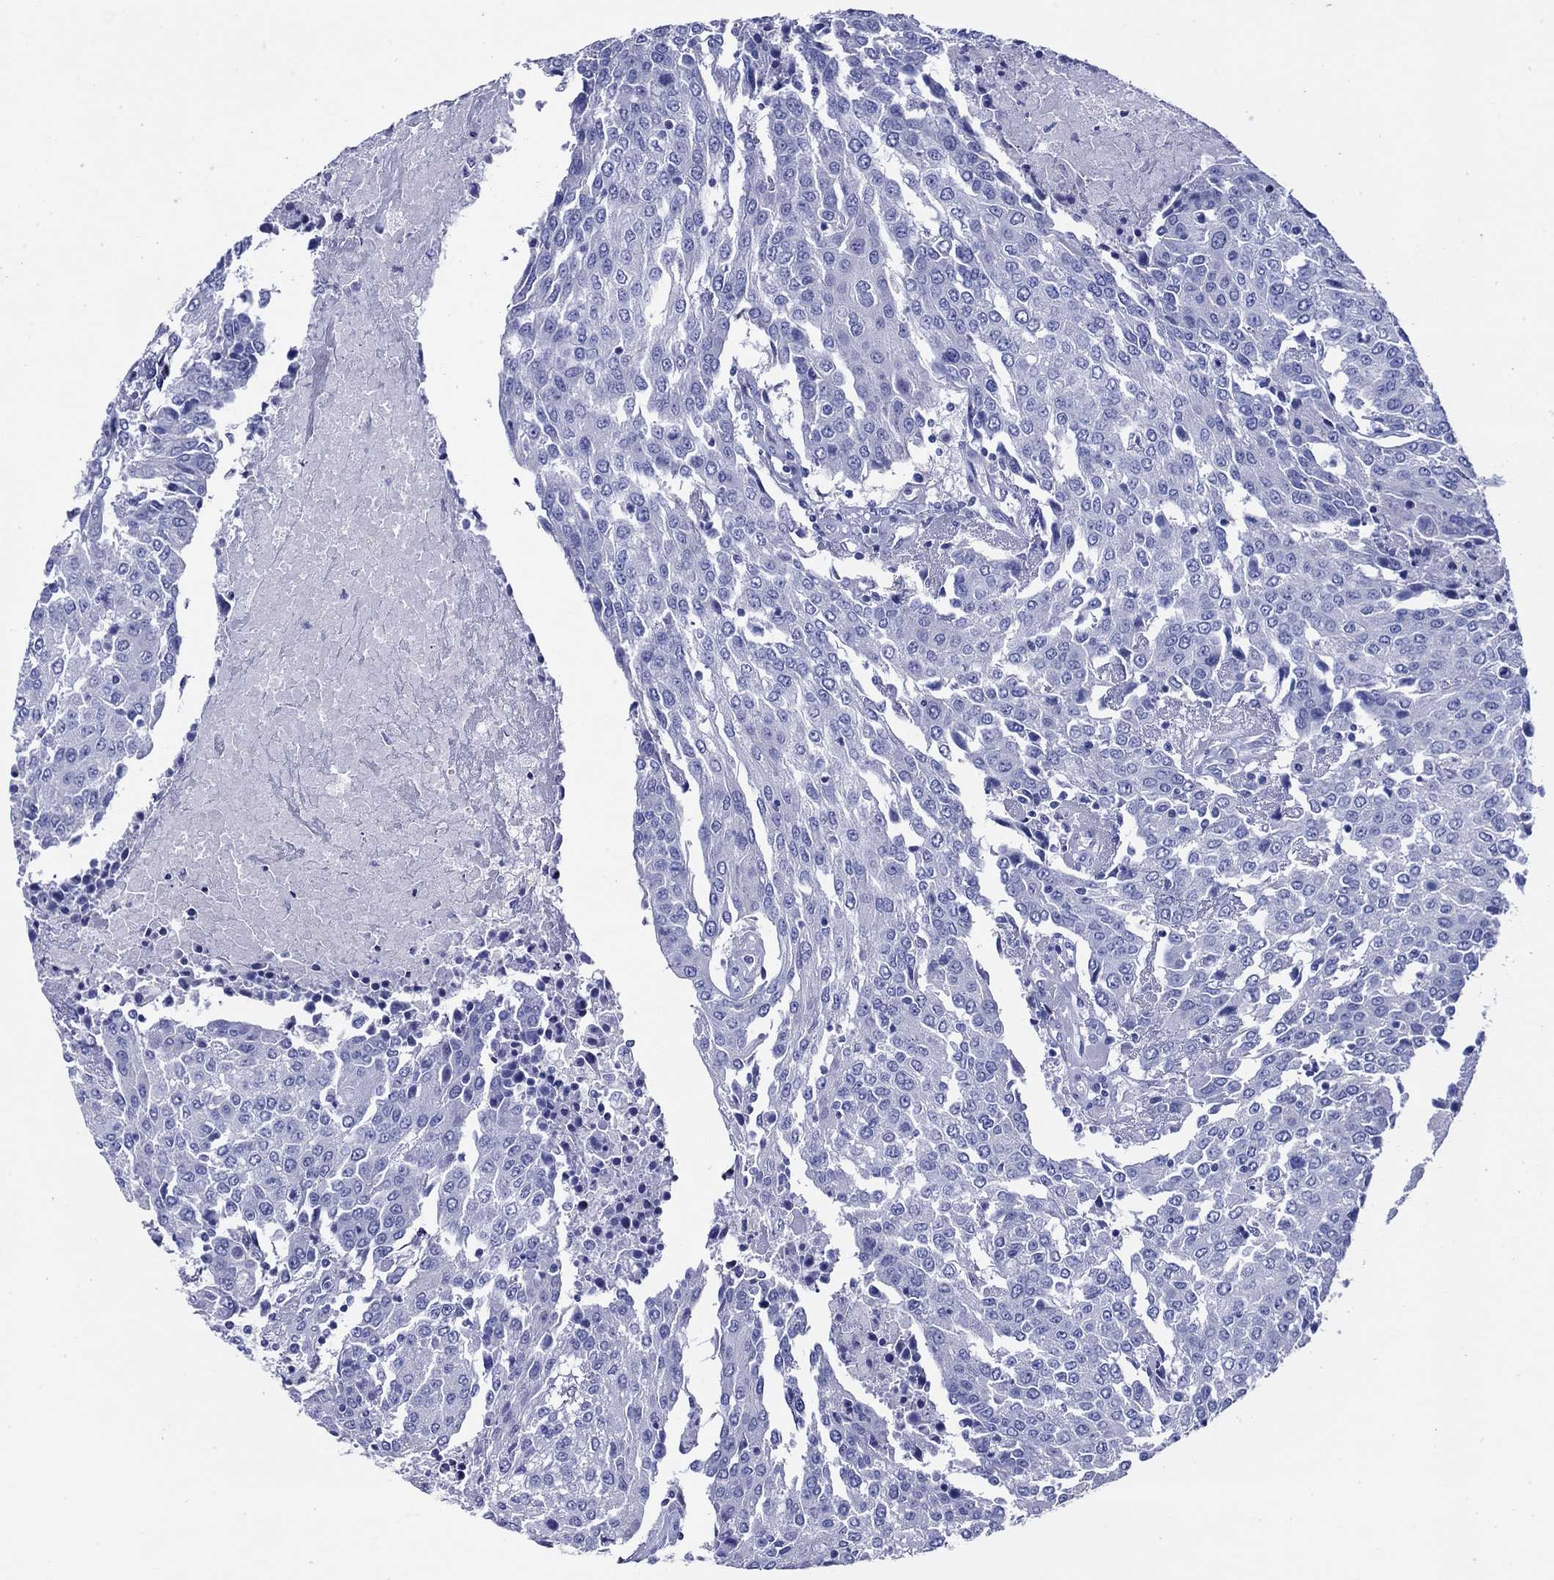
{"staining": {"intensity": "negative", "quantity": "none", "location": "none"}, "tissue": "urothelial cancer", "cell_type": "Tumor cells", "image_type": "cancer", "snomed": [{"axis": "morphology", "description": "Urothelial carcinoma, High grade"}, {"axis": "topography", "description": "Urinary bladder"}], "caption": "Histopathology image shows no significant protein positivity in tumor cells of urothelial cancer.", "gene": "GIP", "patient": {"sex": "female", "age": 85}}